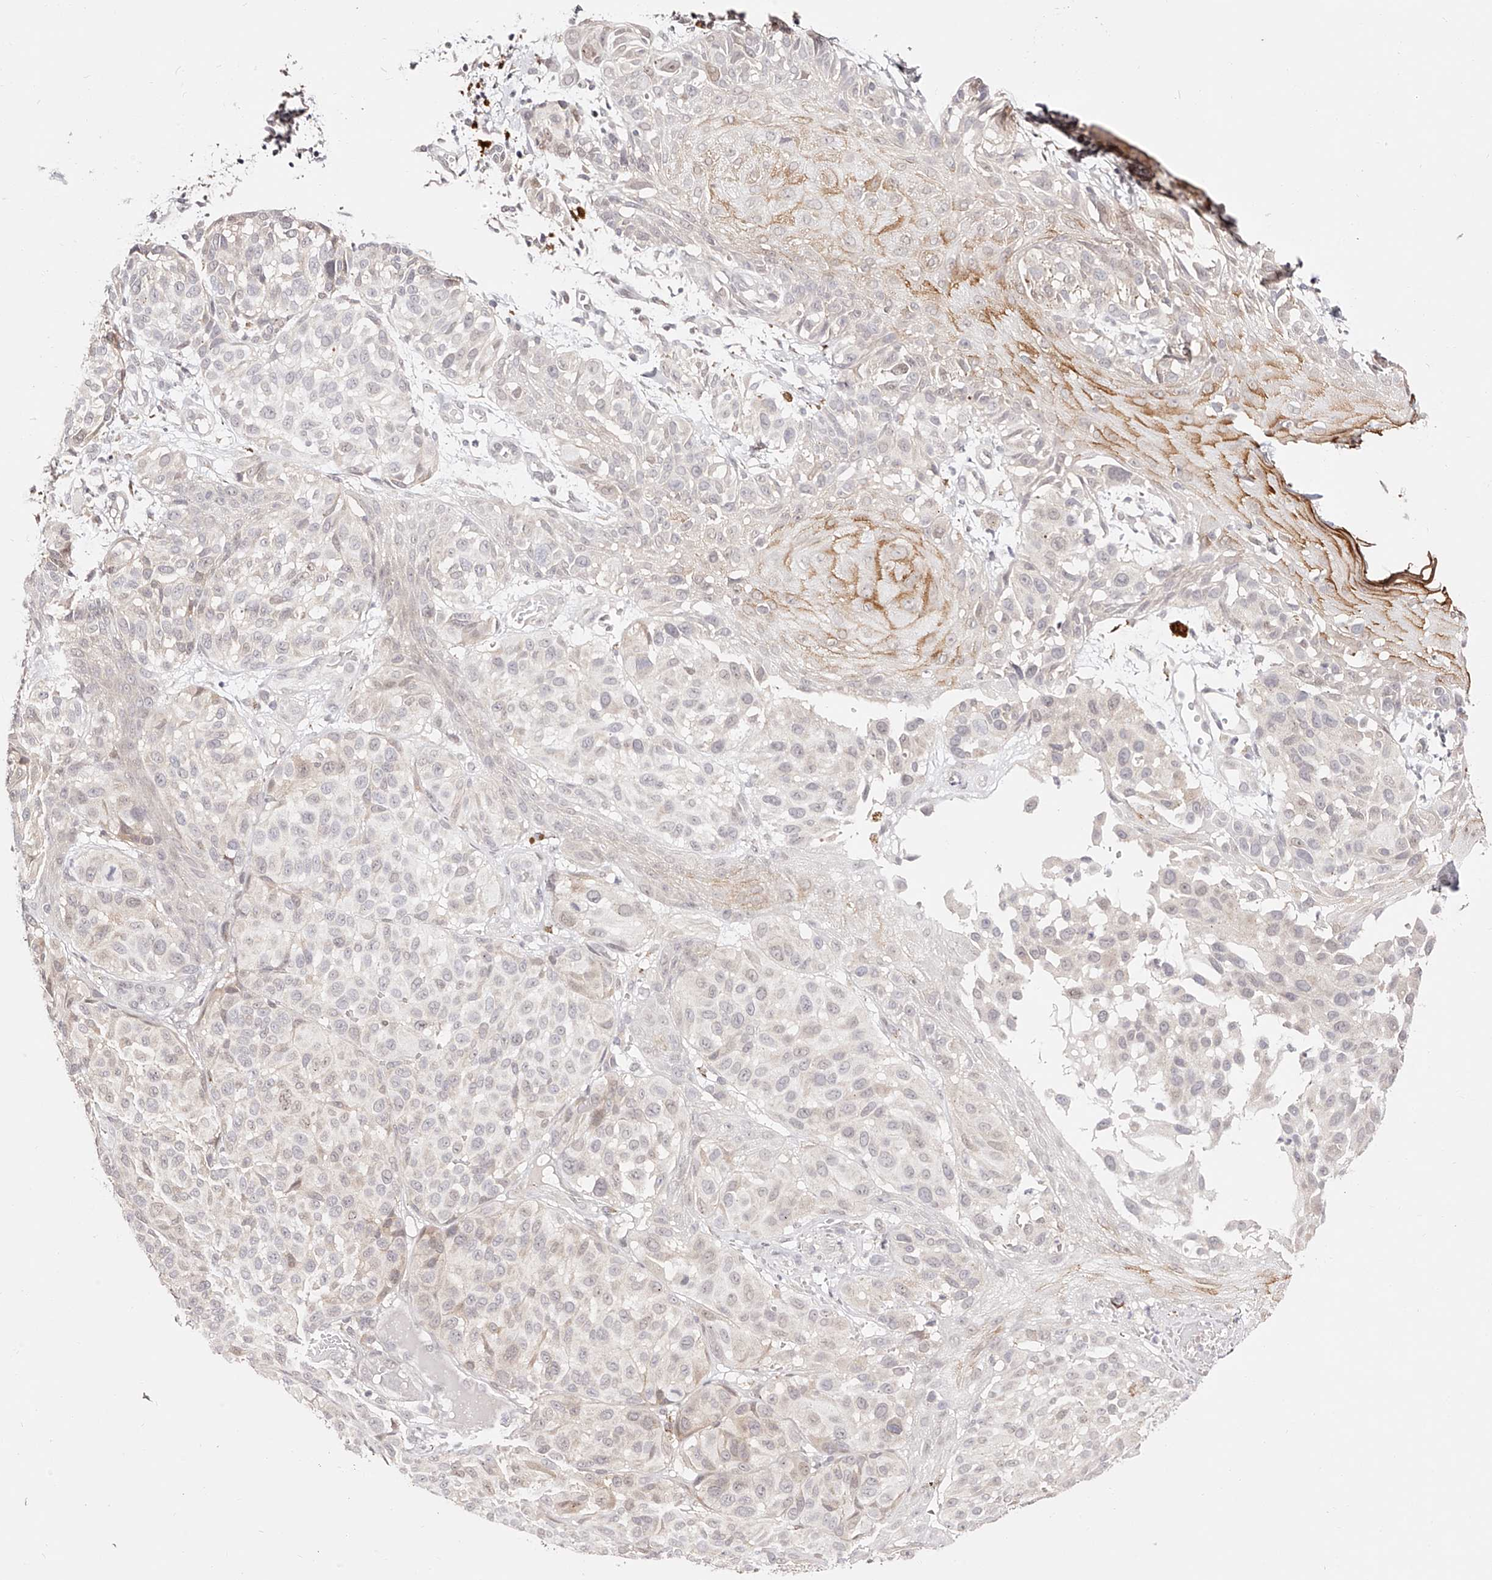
{"staining": {"intensity": "weak", "quantity": "<25%", "location": "cytoplasmic/membranous,nuclear"}, "tissue": "melanoma", "cell_type": "Tumor cells", "image_type": "cancer", "snomed": [{"axis": "morphology", "description": "Malignant melanoma, NOS"}, {"axis": "topography", "description": "Skin"}], "caption": "Tumor cells are negative for brown protein staining in malignant melanoma.", "gene": "USF3", "patient": {"sex": "male", "age": 83}}